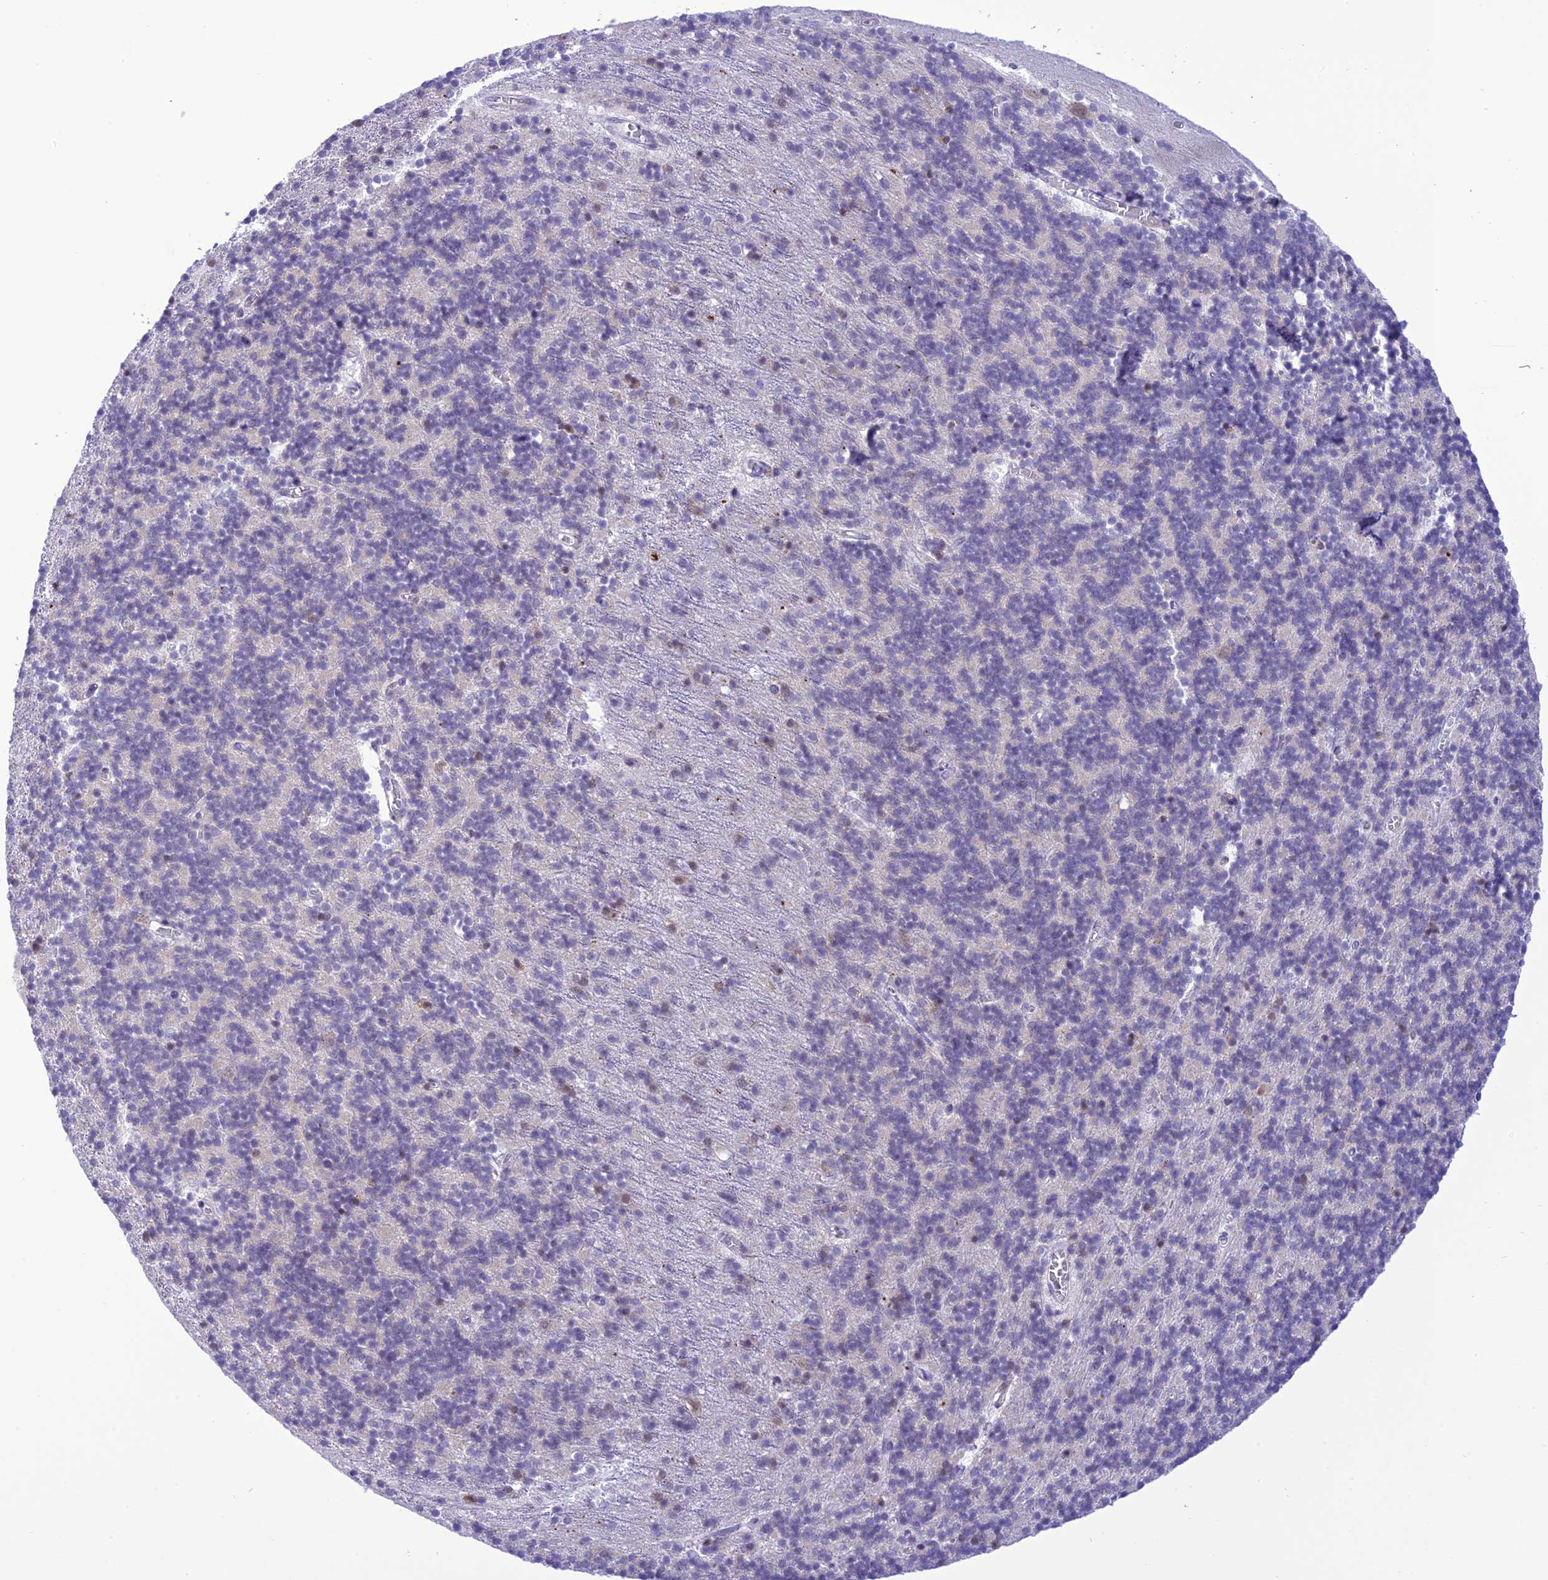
{"staining": {"intensity": "negative", "quantity": "none", "location": "none"}, "tissue": "cerebellum", "cell_type": "Cells in granular layer", "image_type": "normal", "snomed": [{"axis": "morphology", "description": "Normal tissue, NOS"}, {"axis": "topography", "description": "Cerebellum"}], "caption": "DAB (3,3'-diaminobenzidine) immunohistochemical staining of benign cerebellum exhibits no significant positivity in cells in granular layer.", "gene": "RNF126", "patient": {"sex": "male", "age": 54}}